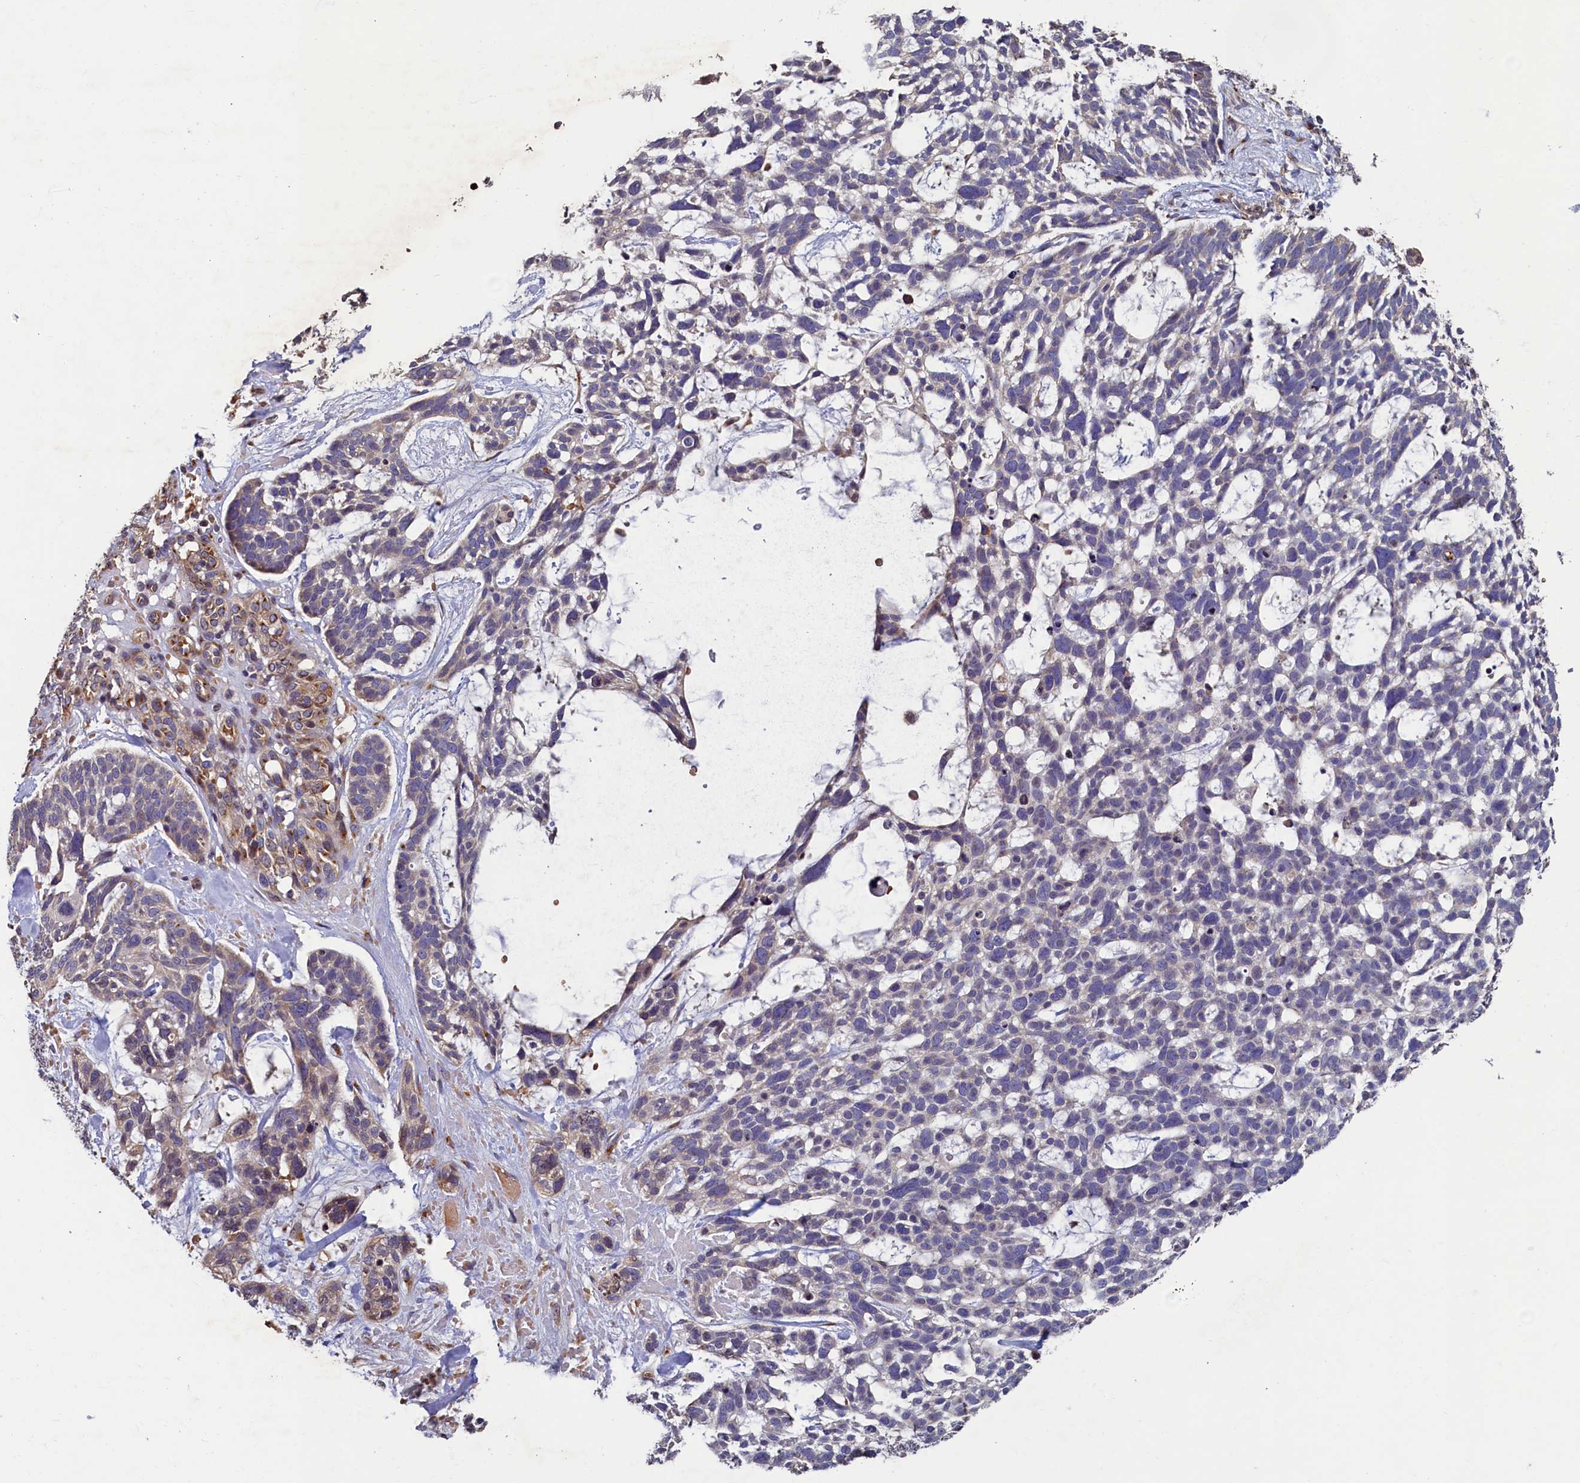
{"staining": {"intensity": "negative", "quantity": "none", "location": "none"}, "tissue": "skin cancer", "cell_type": "Tumor cells", "image_type": "cancer", "snomed": [{"axis": "morphology", "description": "Basal cell carcinoma"}, {"axis": "topography", "description": "Skin"}], "caption": "The histopathology image displays no staining of tumor cells in skin basal cell carcinoma.", "gene": "TMEM181", "patient": {"sex": "male", "age": 88}}